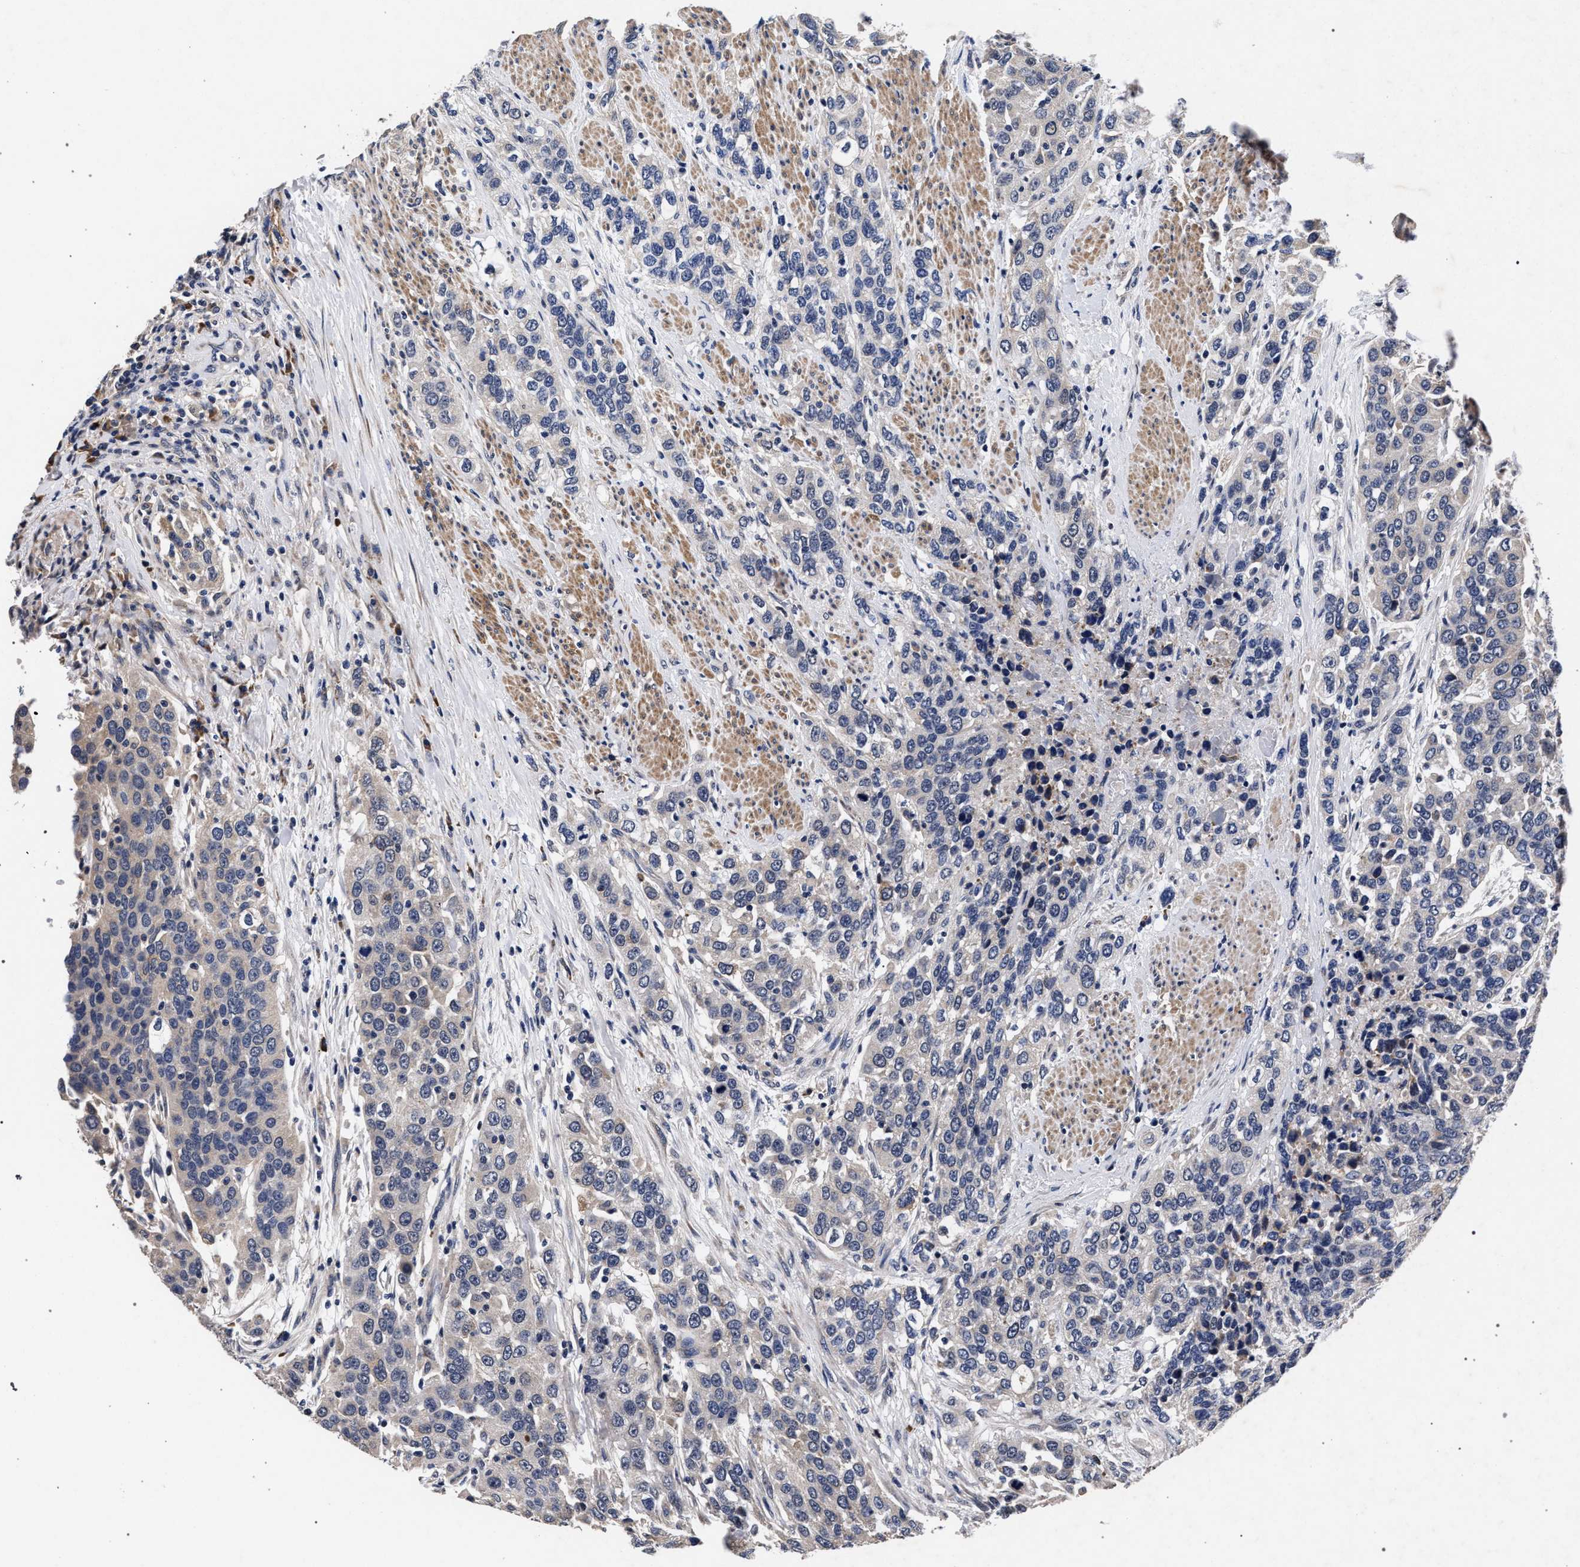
{"staining": {"intensity": "negative", "quantity": "none", "location": "none"}, "tissue": "urothelial cancer", "cell_type": "Tumor cells", "image_type": "cancer", "snomed": [{"axis": "morphology", "description": "Urothelial carcinoma, High grade"}, {"axis": "topography", "description": "Urinary bladder"}], "caption": "Protein analysis of urothelial cancer displays no significant expression in tumor cells.", "gene": "CFAP95", "patient": {"sex": "female", "age": 80}}